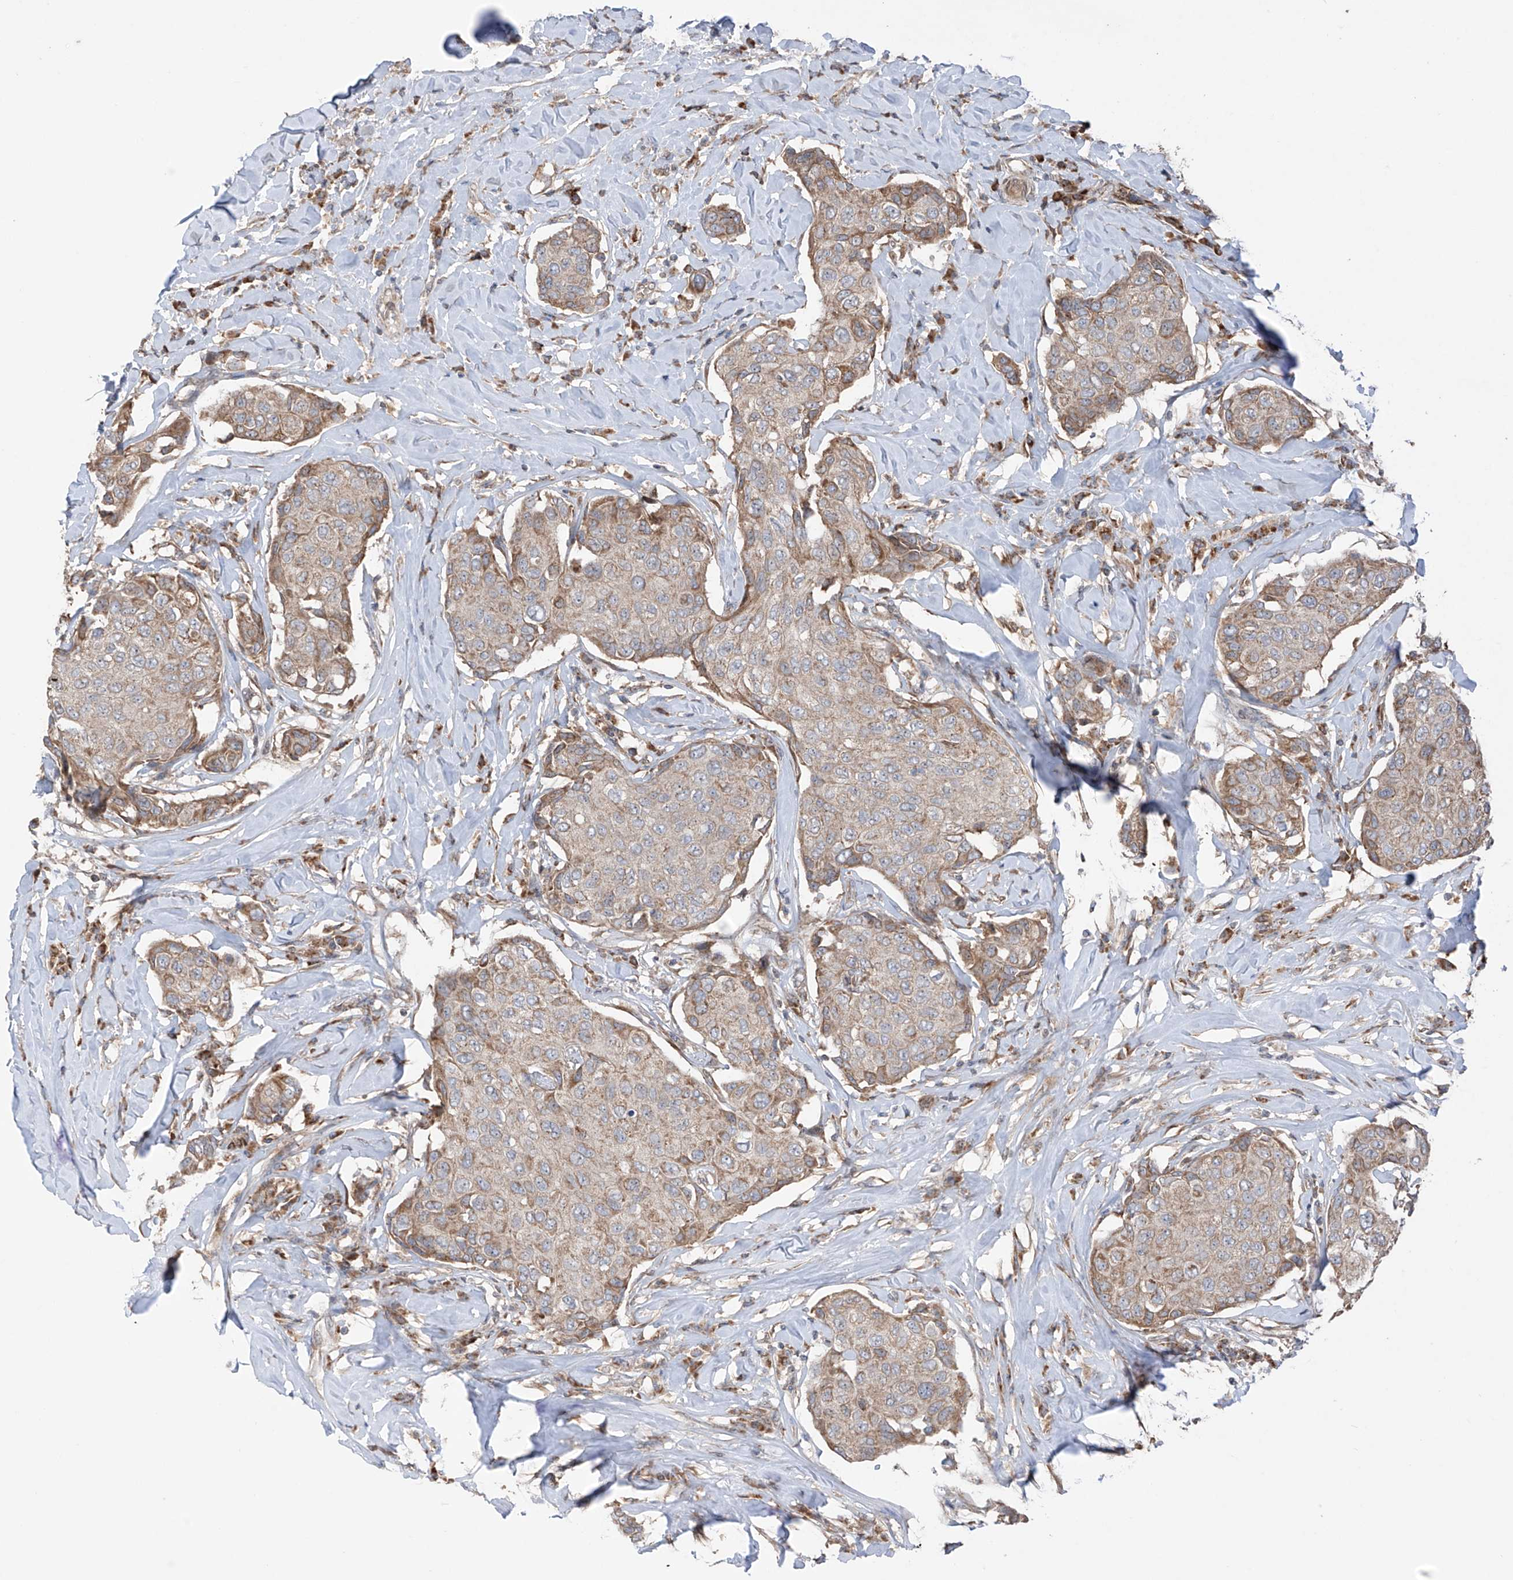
{"staining": {"intensity": "weak", "quantity": ">75%", "location": "cytoplasmic/membranous"}, "tissue": "breast cancer", "cell_type": "Tumor cells", "image_type": "cancer", "snomed": [{"axis": "morphology", "description": "Duct carcinoma"}, {"axis": "topography", "description": "Breast"}], "caption": "Weak cytoplasmic/membranous protein staining is seen in about >75% of tumor cells in breast invasive ductal carcinoma. (DAB (3,3'-diaminobenzidine) IHC, brown staining for protein, blue staining for nuclei).", "gene": "SAMD3", "patient": {"sex": "female", "age": 80}}